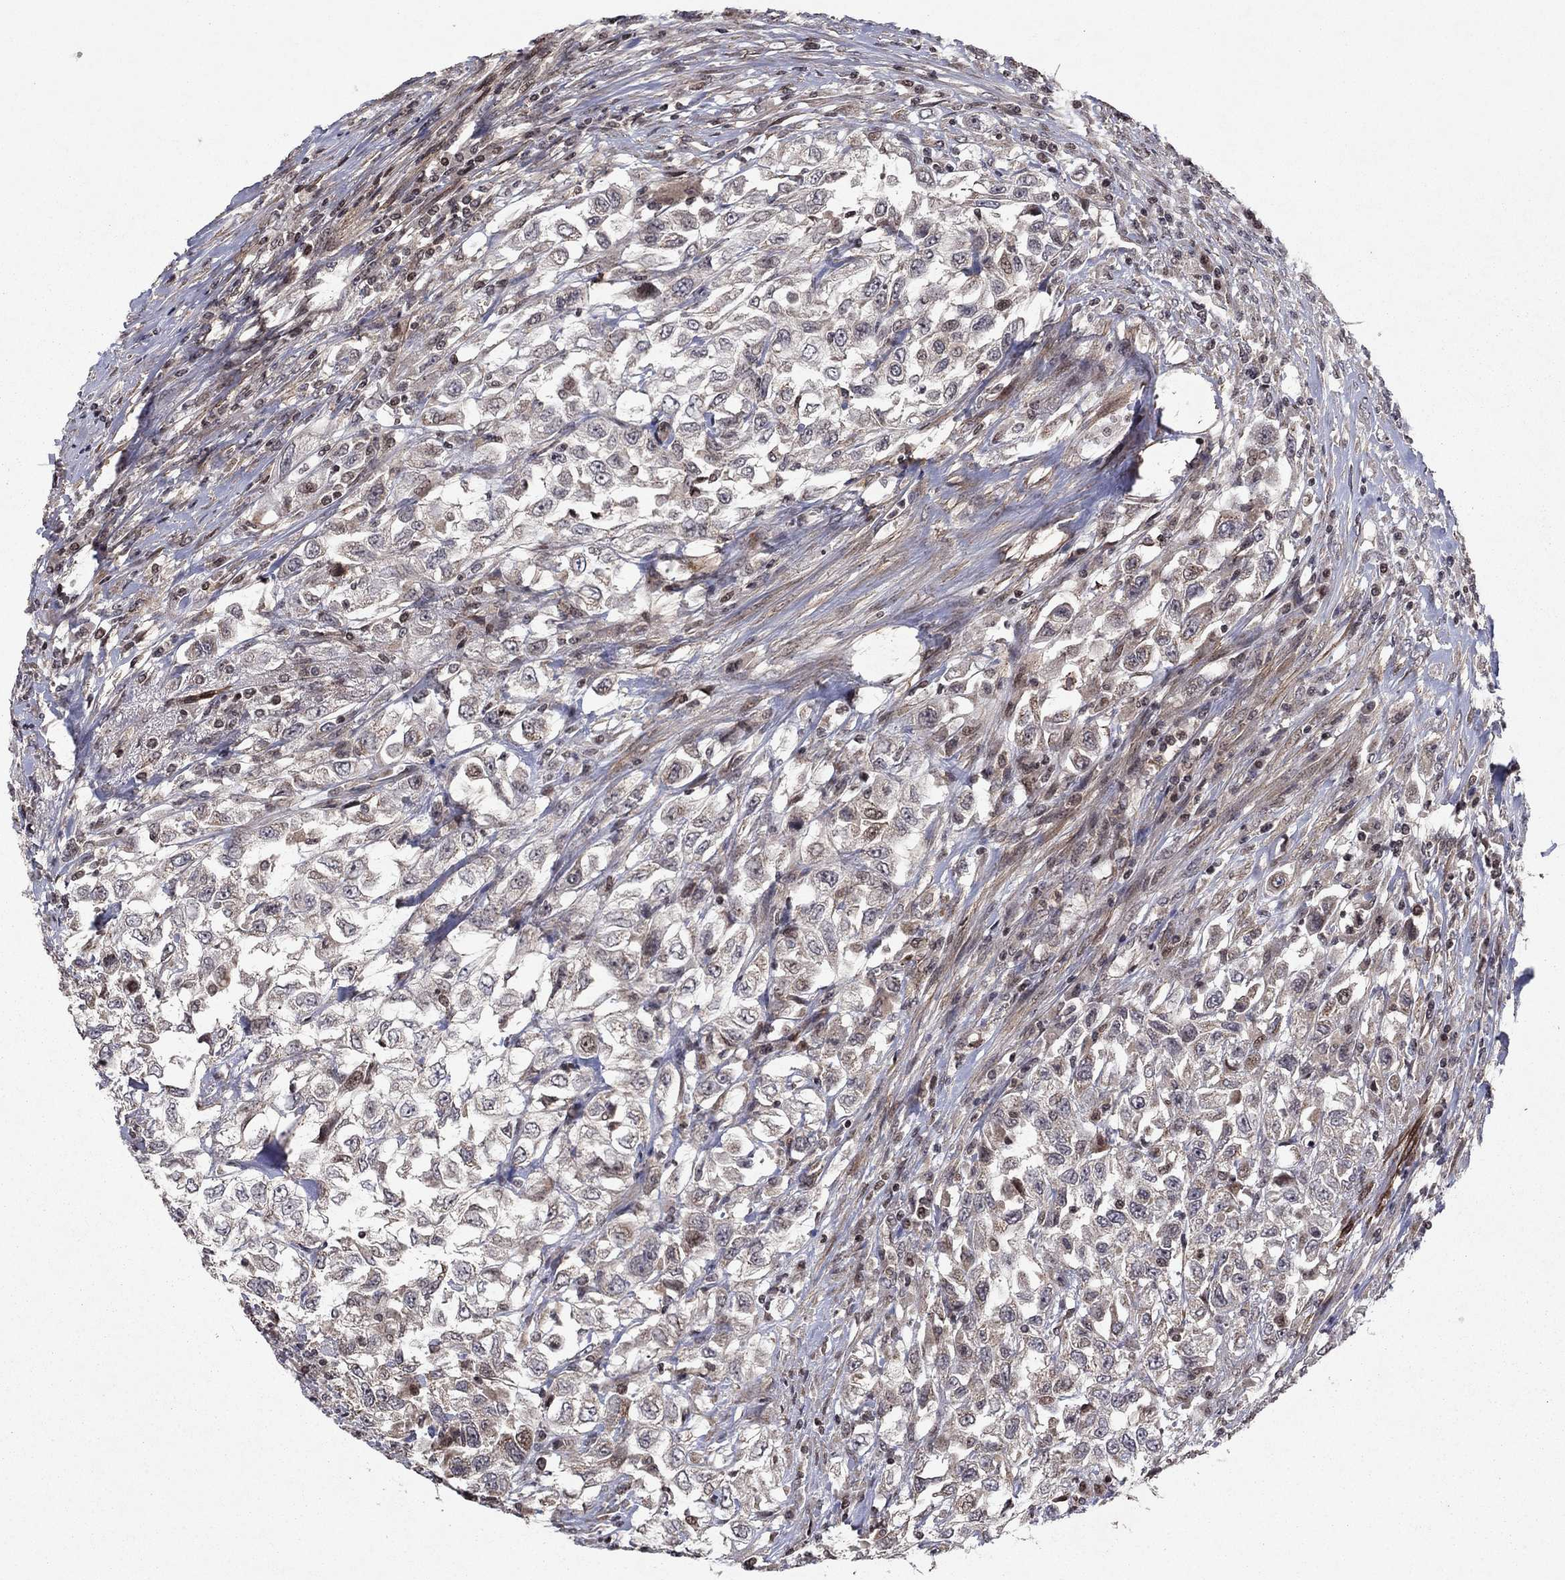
{"staining": {"intensity": "negative", "quantity": "none", "location": "none"}, "tissue": "urothelial cancer", "cell_type": "Tumor cells", "image_type": "cancer", "snomed": [{"axis": "morphology", "description": "Urothelial carcinoma, High grade"}, {"axis": "topography", "description": "Urinary bladder"}], "caption": "Tumor cells are negative for protein expression in human high-grade urothelial carcinoma.", "gene": "SORBS1", "patient": {"sex": "female", "age": 56}}